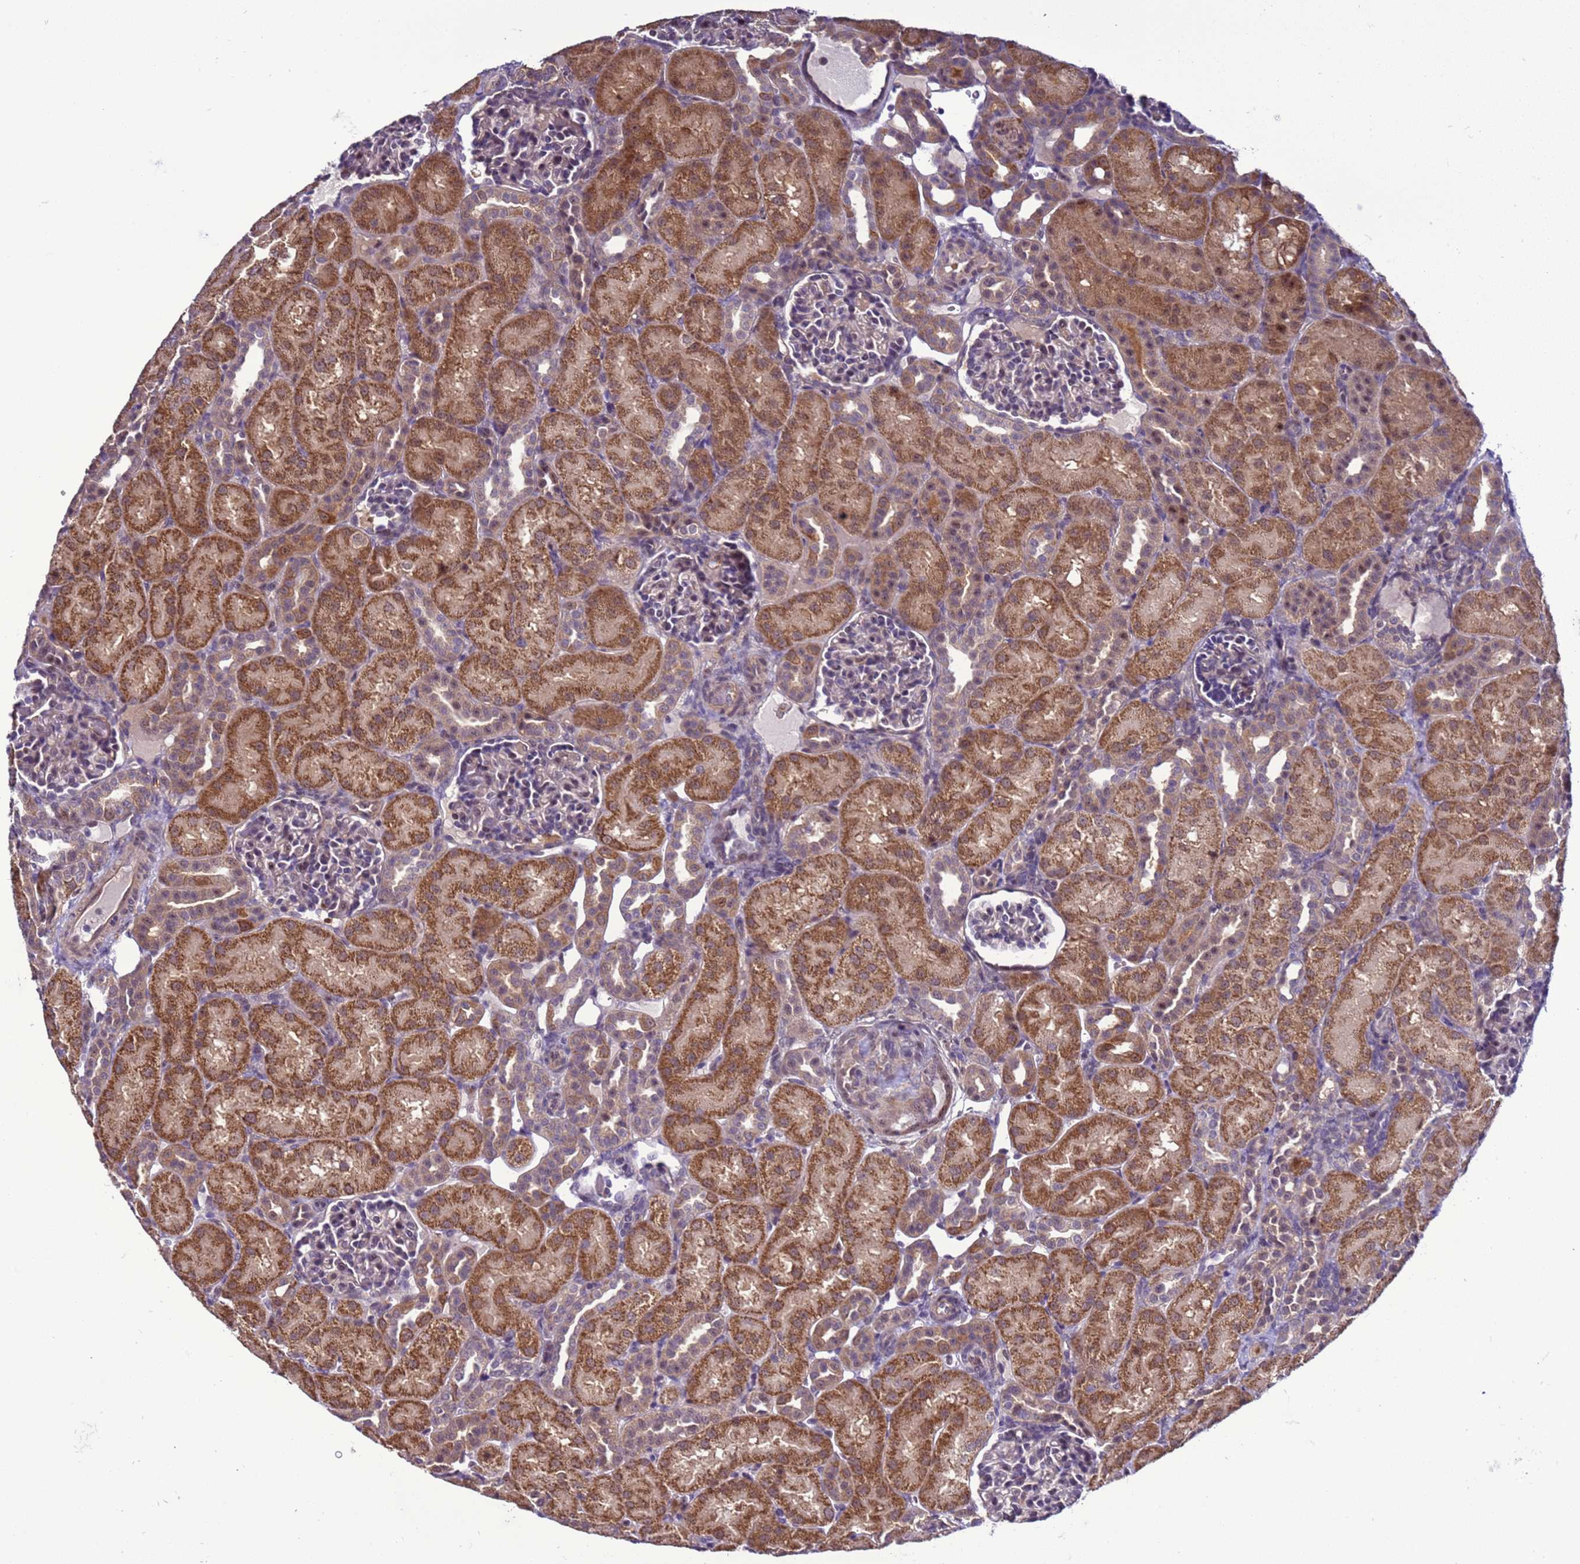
{"staining": {"intensity": "weak", "quantity": "25%-75%", "location": "cytoplasmic/membranous,nuclear"}, "tissue": "kidney", "cell_type": "Cells in glomeruli", "image_type": "normal", "snomed": [{"axis": "morphology", "description": "Normal tissue, NOS"}, {"axis": "topography", "description": "Kidney"}], "caption": "A low amount of weak cytoplasmic/membranous,nuclear positivity is present in about 25%-75% of cells in glomeruli in benign kidney. Ihc stains the protein of interest in brown and the nuclei are stained blue.", "gene": "GEN1", "patient": {"sex": "male", "age": 1}}